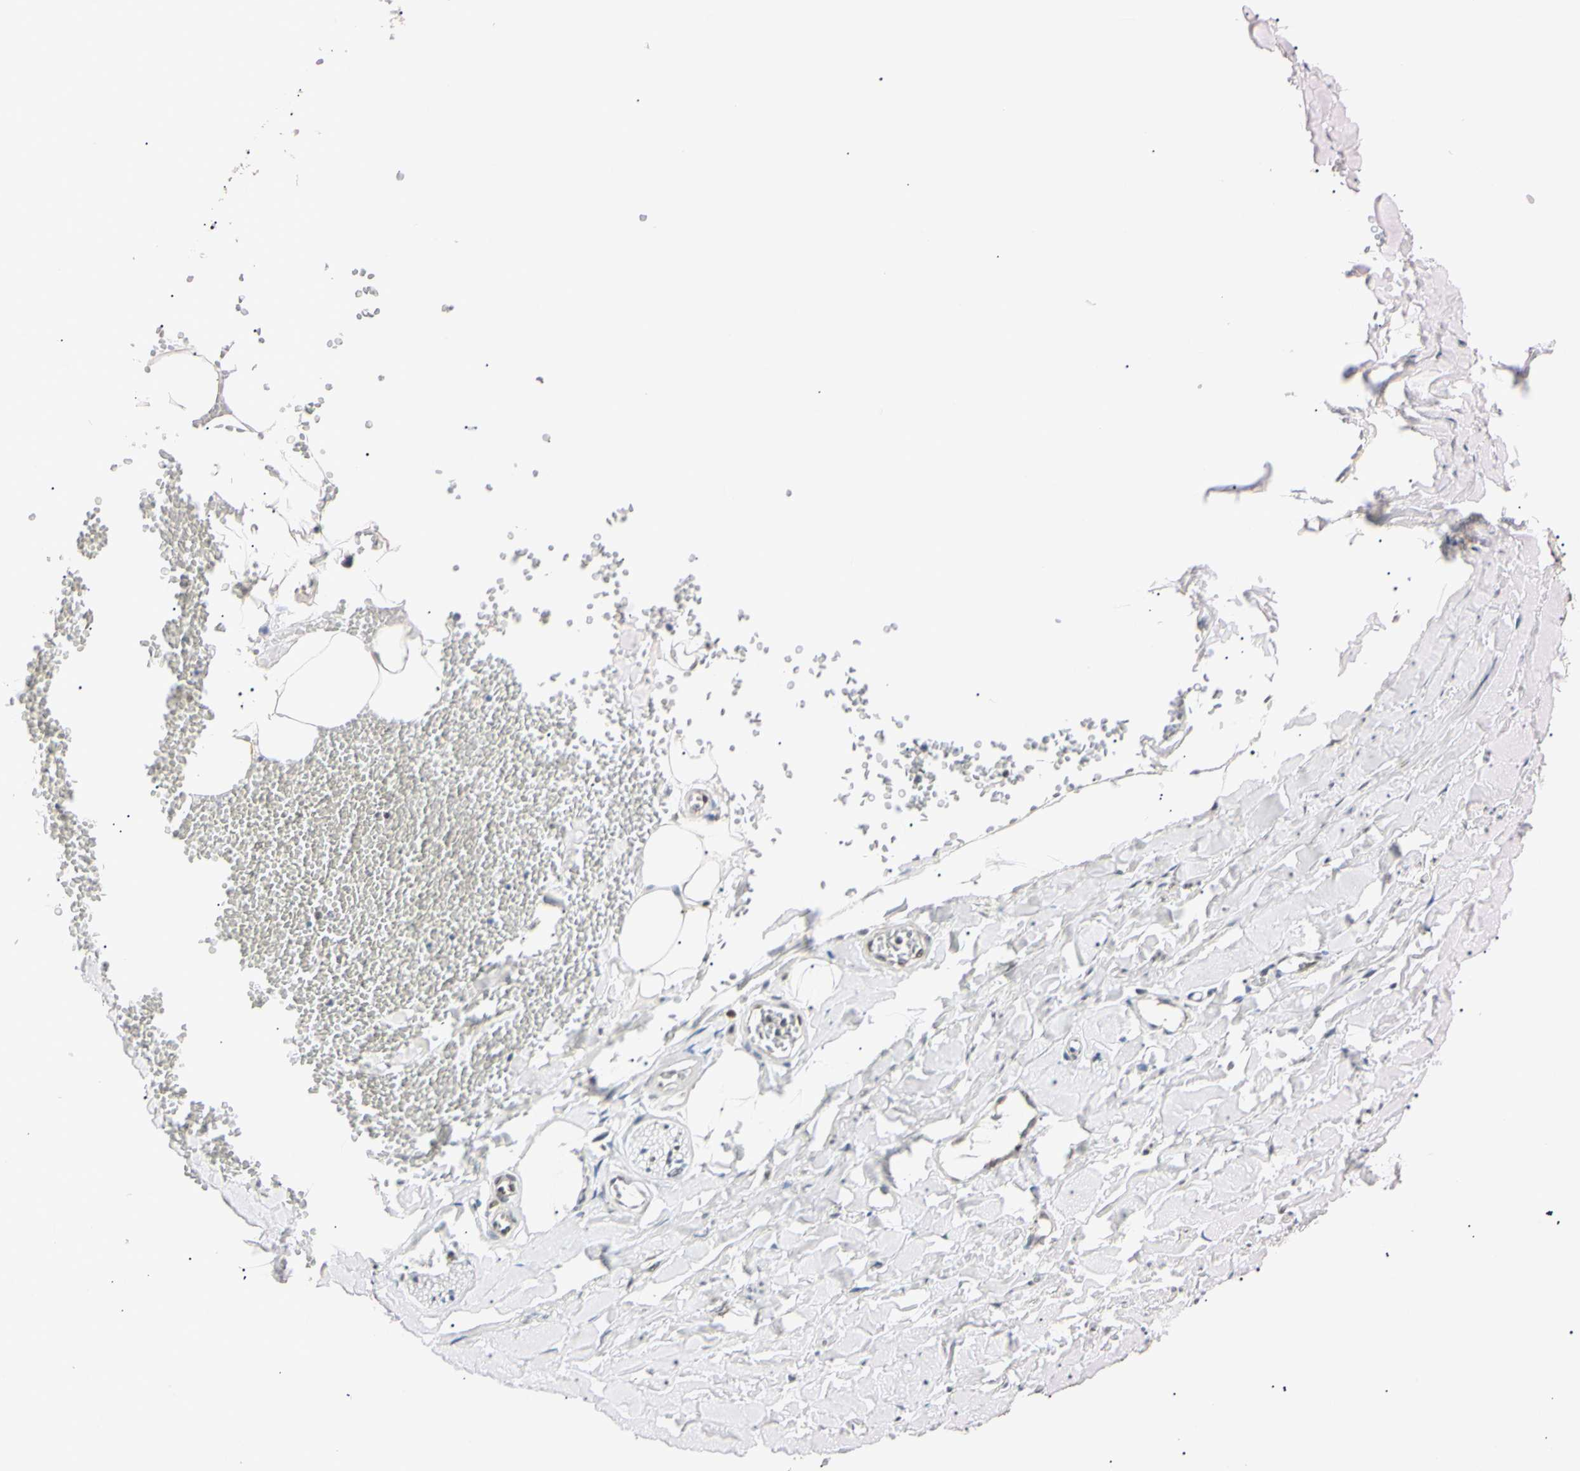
{"staining": {"intensity": "weak", "quantity": "<25%", "location": "nuclear"}, "tissue": "adipose tissue", "cell_type": "Adipocytes", "image_type": "normal", "snomed": [{"axis": "morphology", "description": "Normal tissue, NOS"}, {"axis": "topography", "description": "Adipose tissue"}, {"axis": "topography", "description": "Peripheral nerve tissue"}], "caption": "Human adipose tissue stained for a protein using immunohistochemistry (IHC) displays no positivity in adipocytes.", "gene": "SMARCA5", "patient": {"sex": "male", "age": 52}}